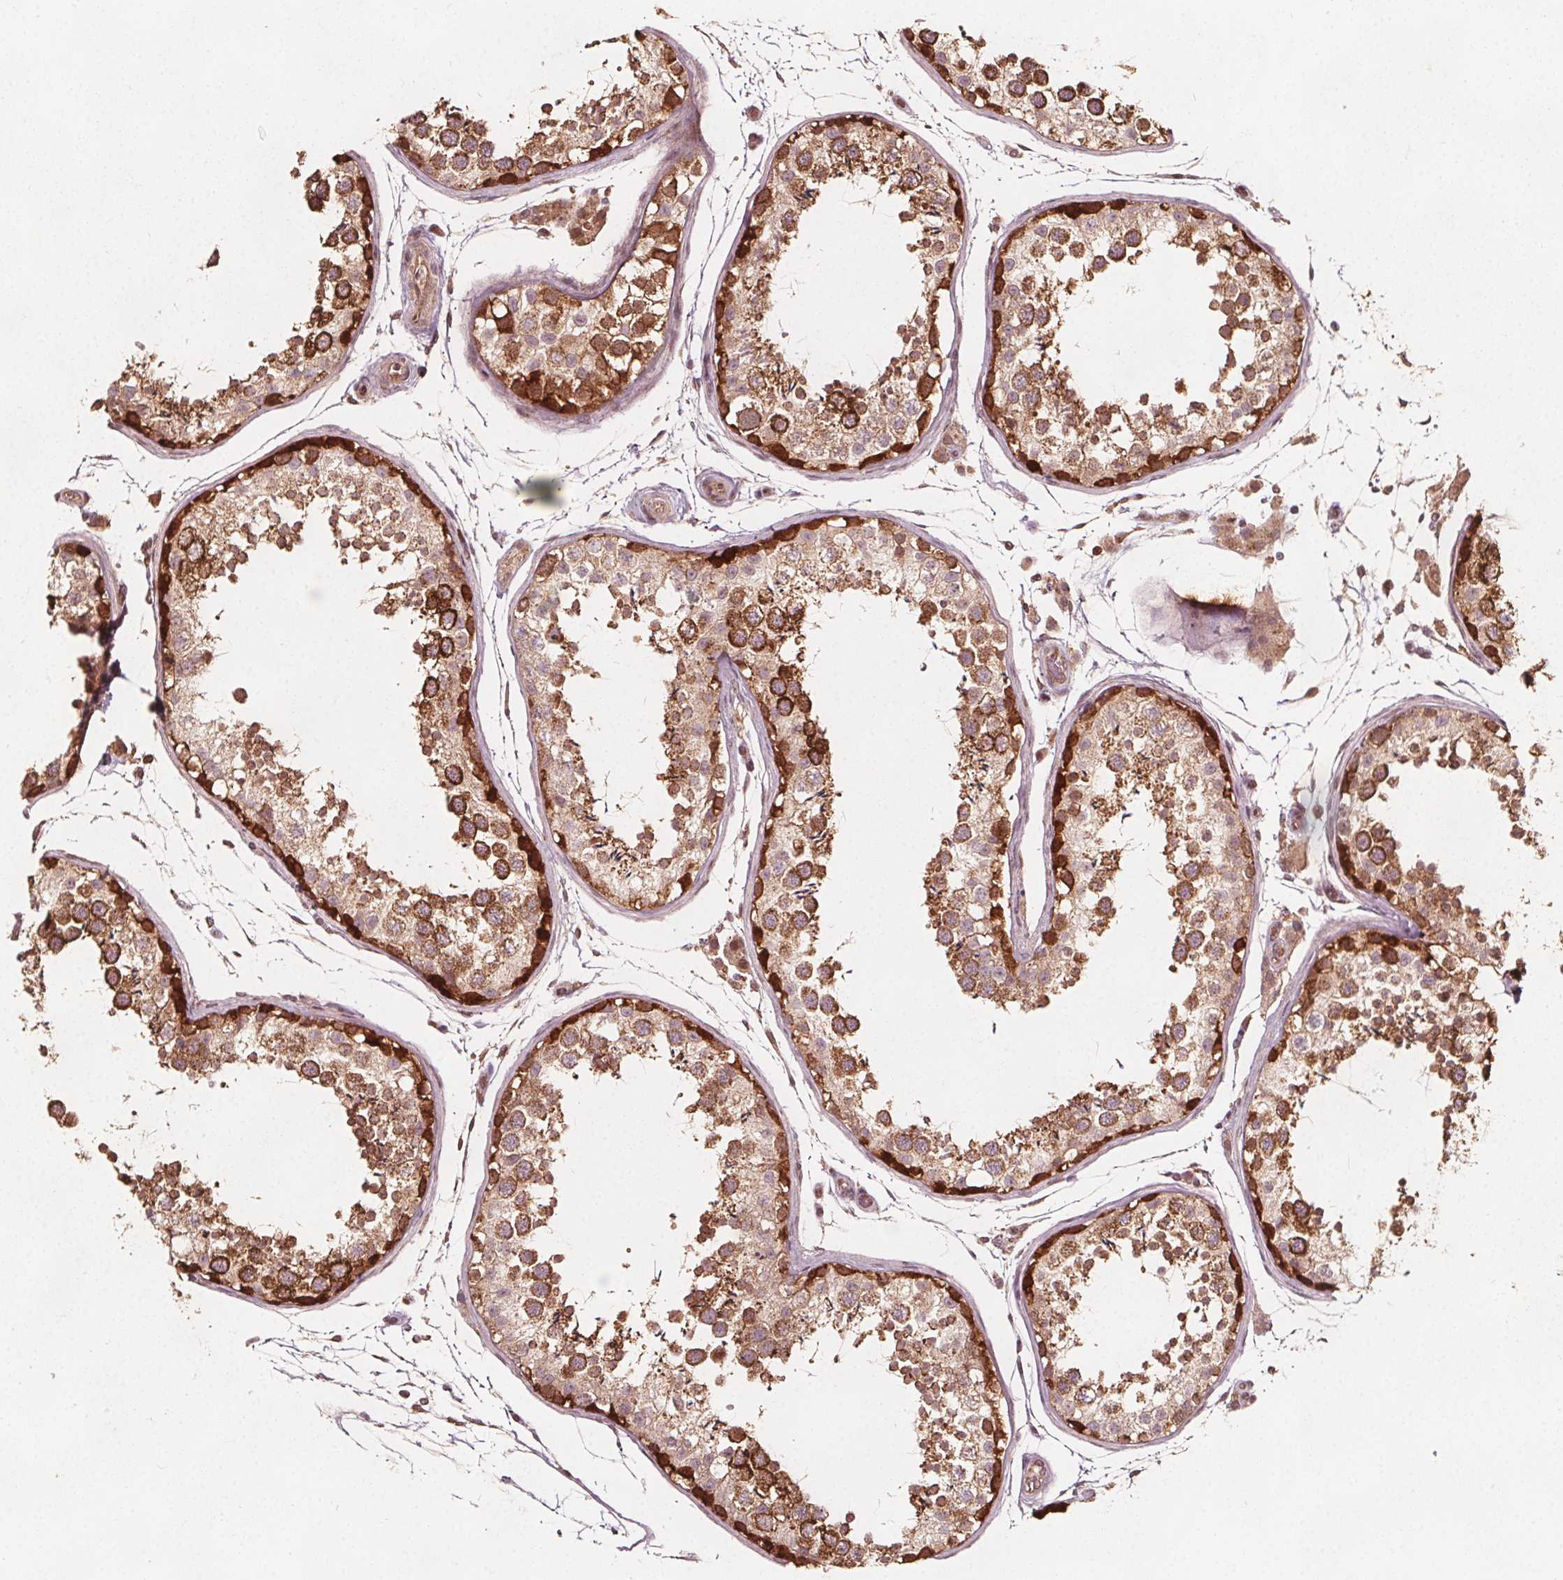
{"staining": {"intensity": "strong", "quantity": "25%-75%", "location": "cytoplasmic/membranous"}, "tissue": "testis", "cell_type": "Cells in seminiferous ducts", "image_type": "normal", "snomed": [{"axis": "morphology", "description": "Normal tissue, NOS"}, {"axis": "topography", "description": "Testis"}], "caption": "Testis stained with immunohistochemistry (IHC) displays strong cytoplasmic/membranous staining in about 25%-75% of cells in seminiferous ducts. (Stains: DAB (3,3'-diaminobenzidine) in brown, nuclei in blue, Microscopy: brightfield microscopy at high magnification).", "gene": "AIP", "patient": {"sex": "male", "age": 29}}